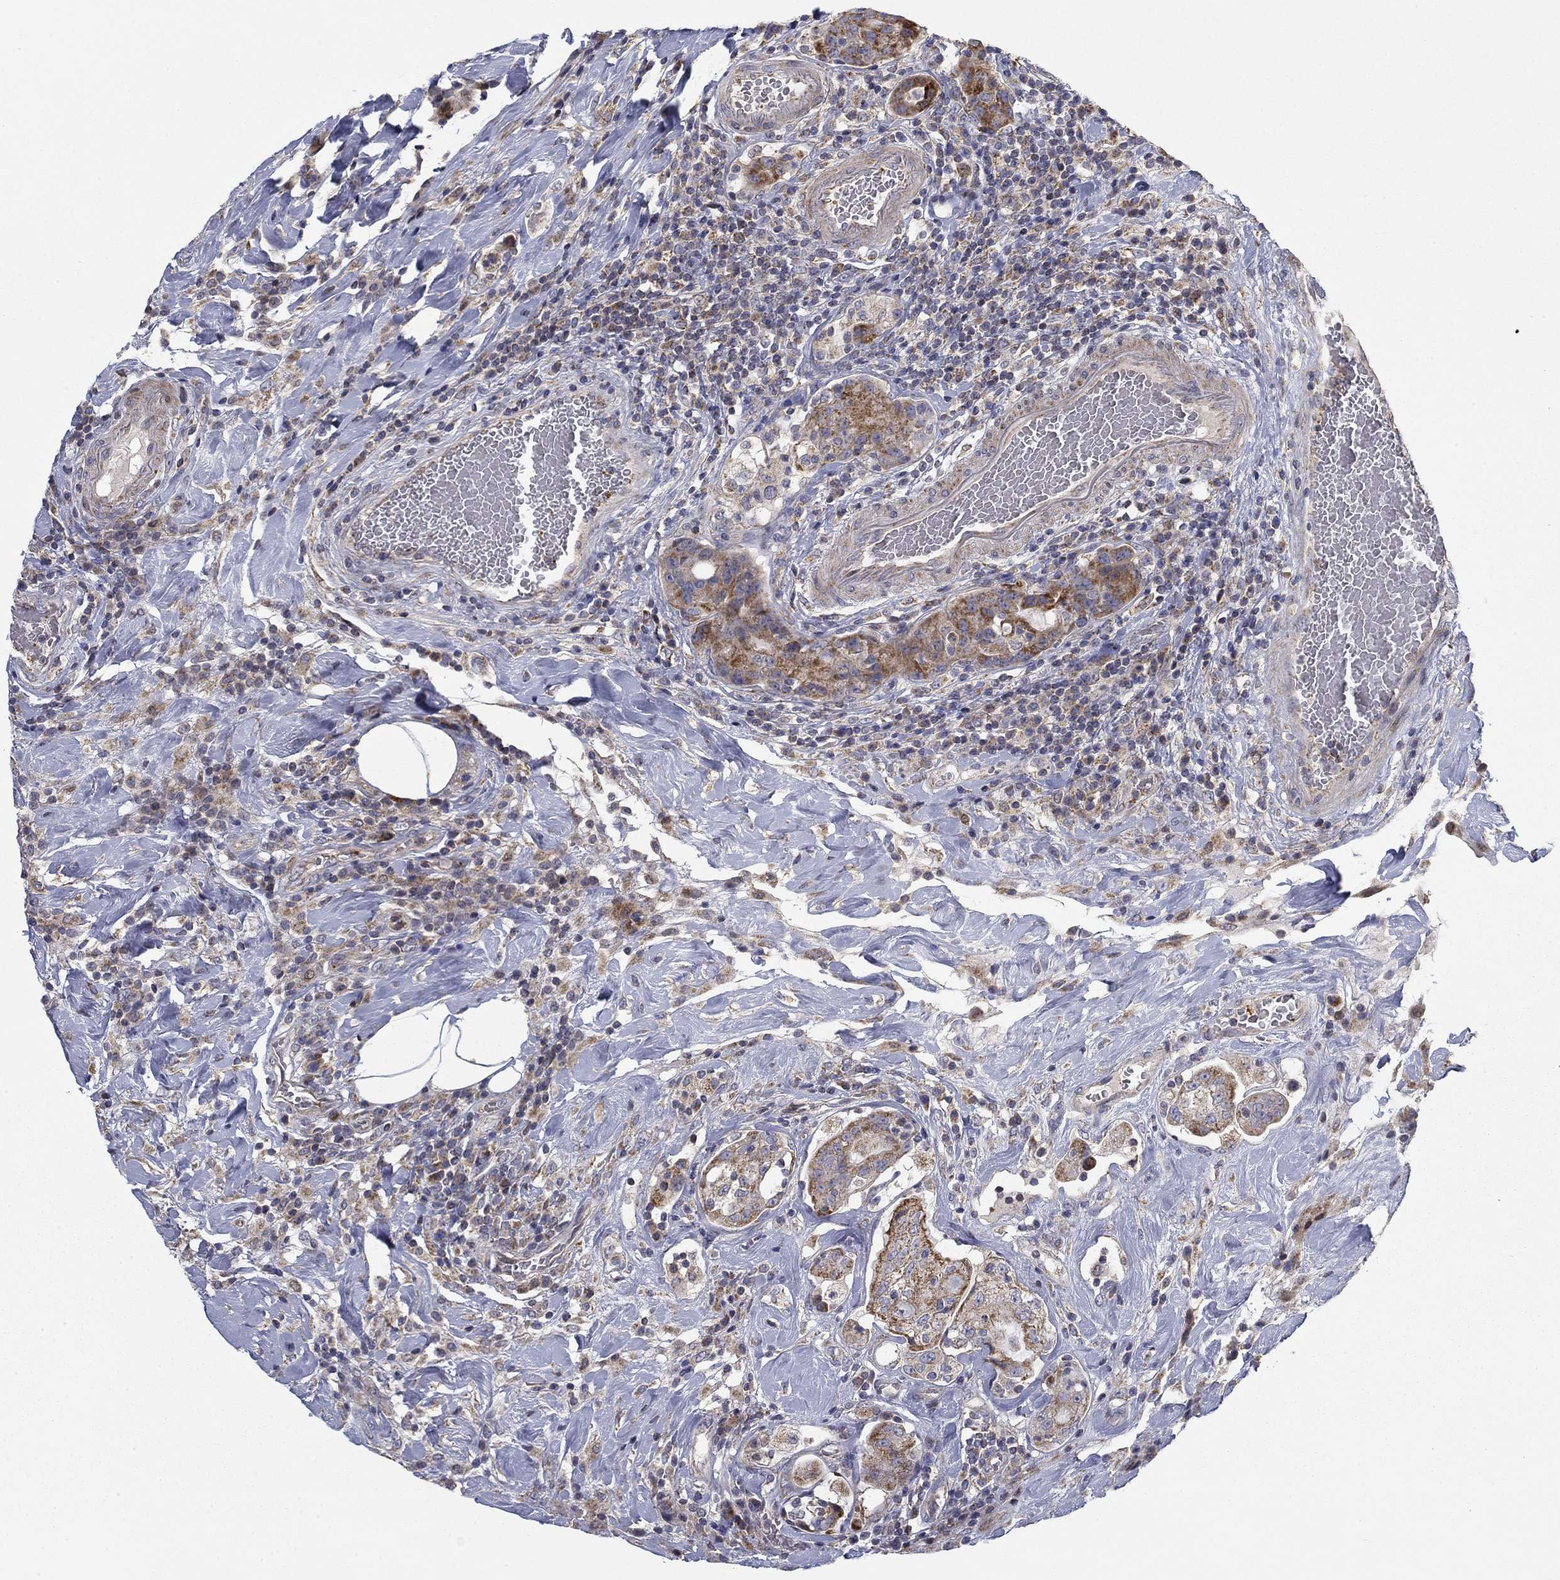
{"staining": {"intensity": "moderate", "quantity": "25%-75%", "location": "cytoplasmic/membranous"}, "tissue": "colorectal cancer", "cell_type": "Tumor cells", "image_type": "cancer", "snomed": [{"axis": "morphology", "description": "Adenocarcinoma, NOS"}, {"axis": "topography", "description": "Colon"}], "caption": "Colorectal adenocarcinoma stained with a brown dye shows moderate cytoplasmic/membranous positive positivity in about 25%-75% of tumor cells.", "gene": "MMAA", "patient": {"sex": "female", "age": 69}}